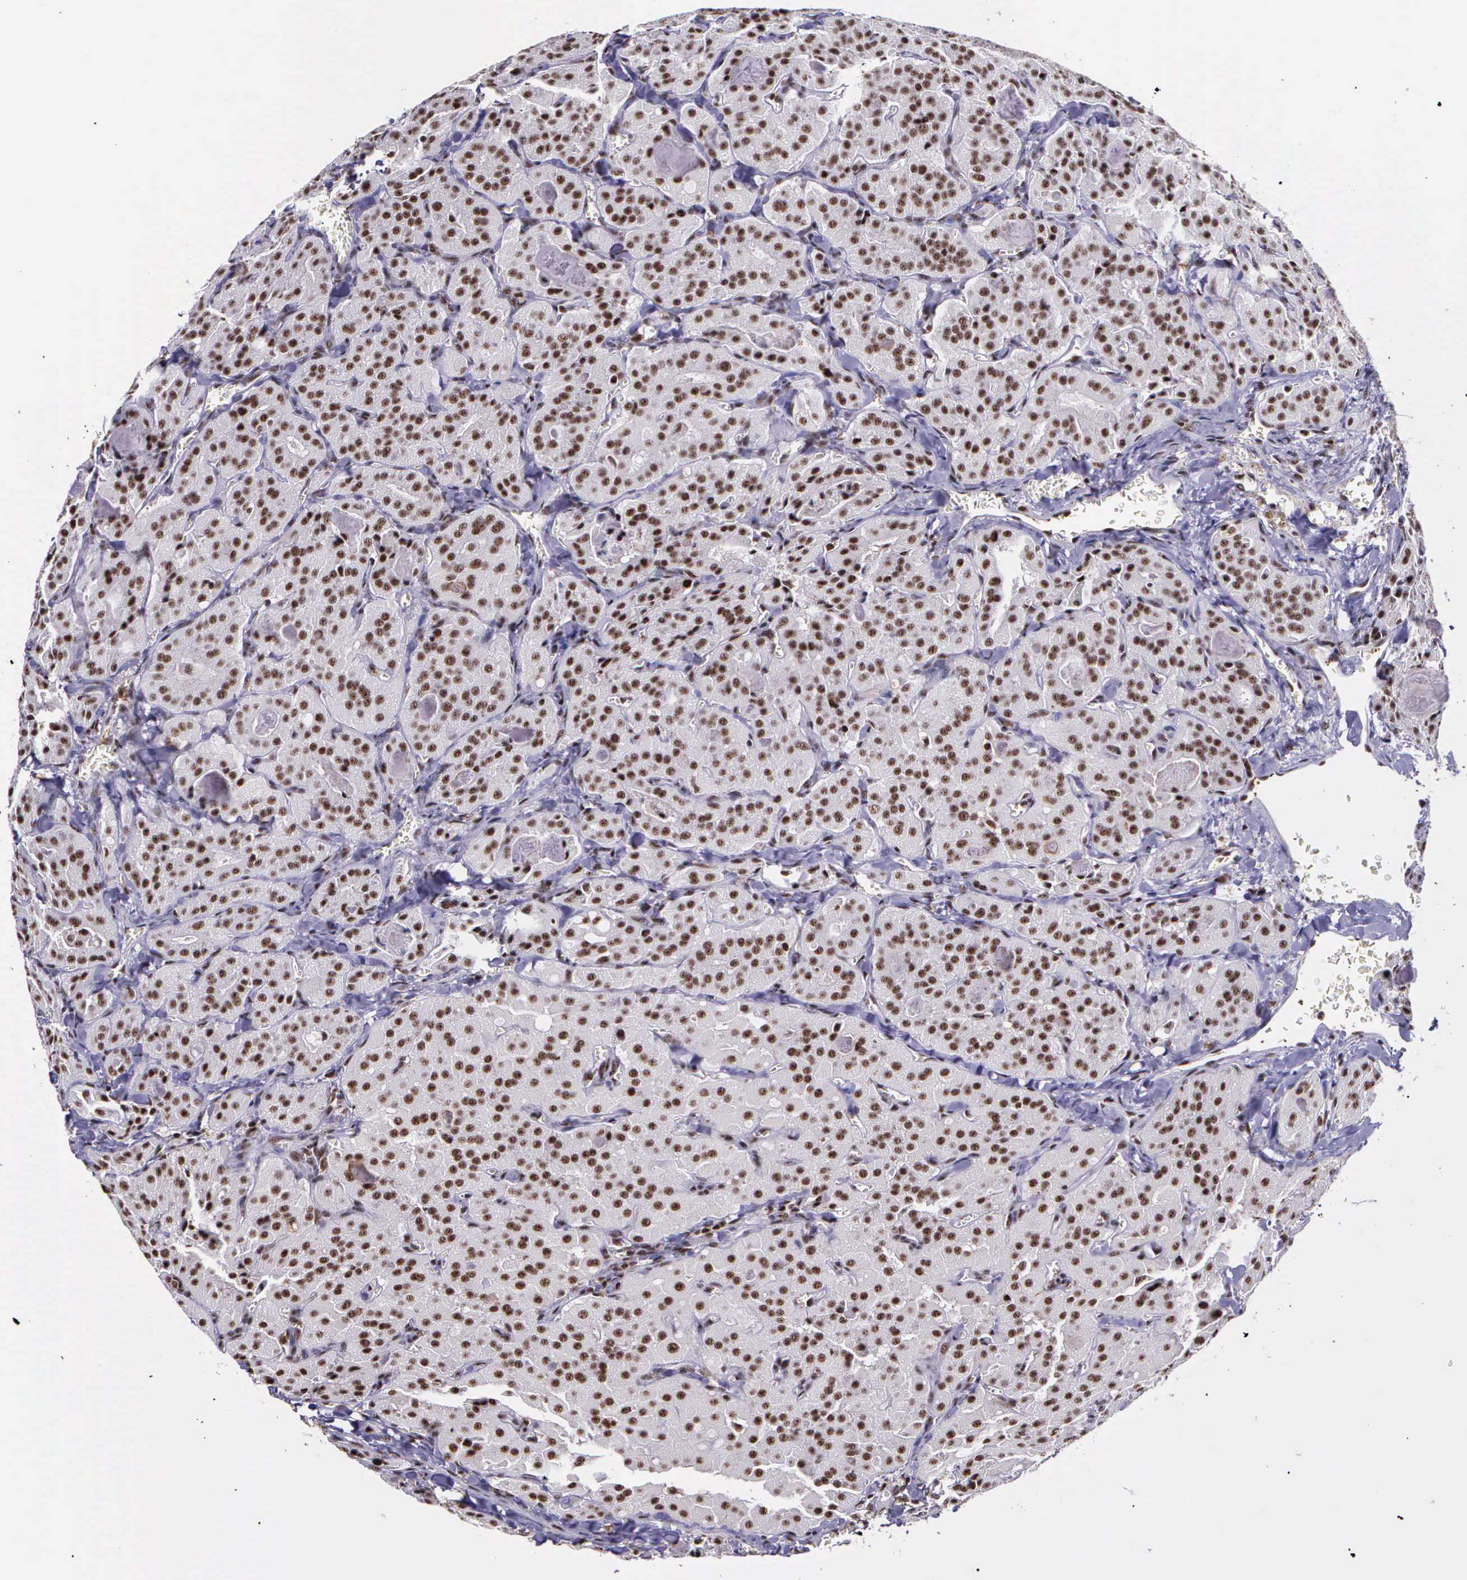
{"staining": {"intensity": "moderate", "quantity": ">75%", "location": "nuclear"}, "tissue": "thyroid cancer", "cell_type": "Tumor cells", "image_type": "cancer", "snomed": [{"axis": "morphology", "description": "Carcinoma, NOS"}, {"axis": "topography", "description": "Thyroid gland"}], "caption": "Human thyroid cancer stained with a protein marker displays moderate staining in tumor cells.", "gene": "FAM47A", "patient": {"sex": "male", "age": 76}}